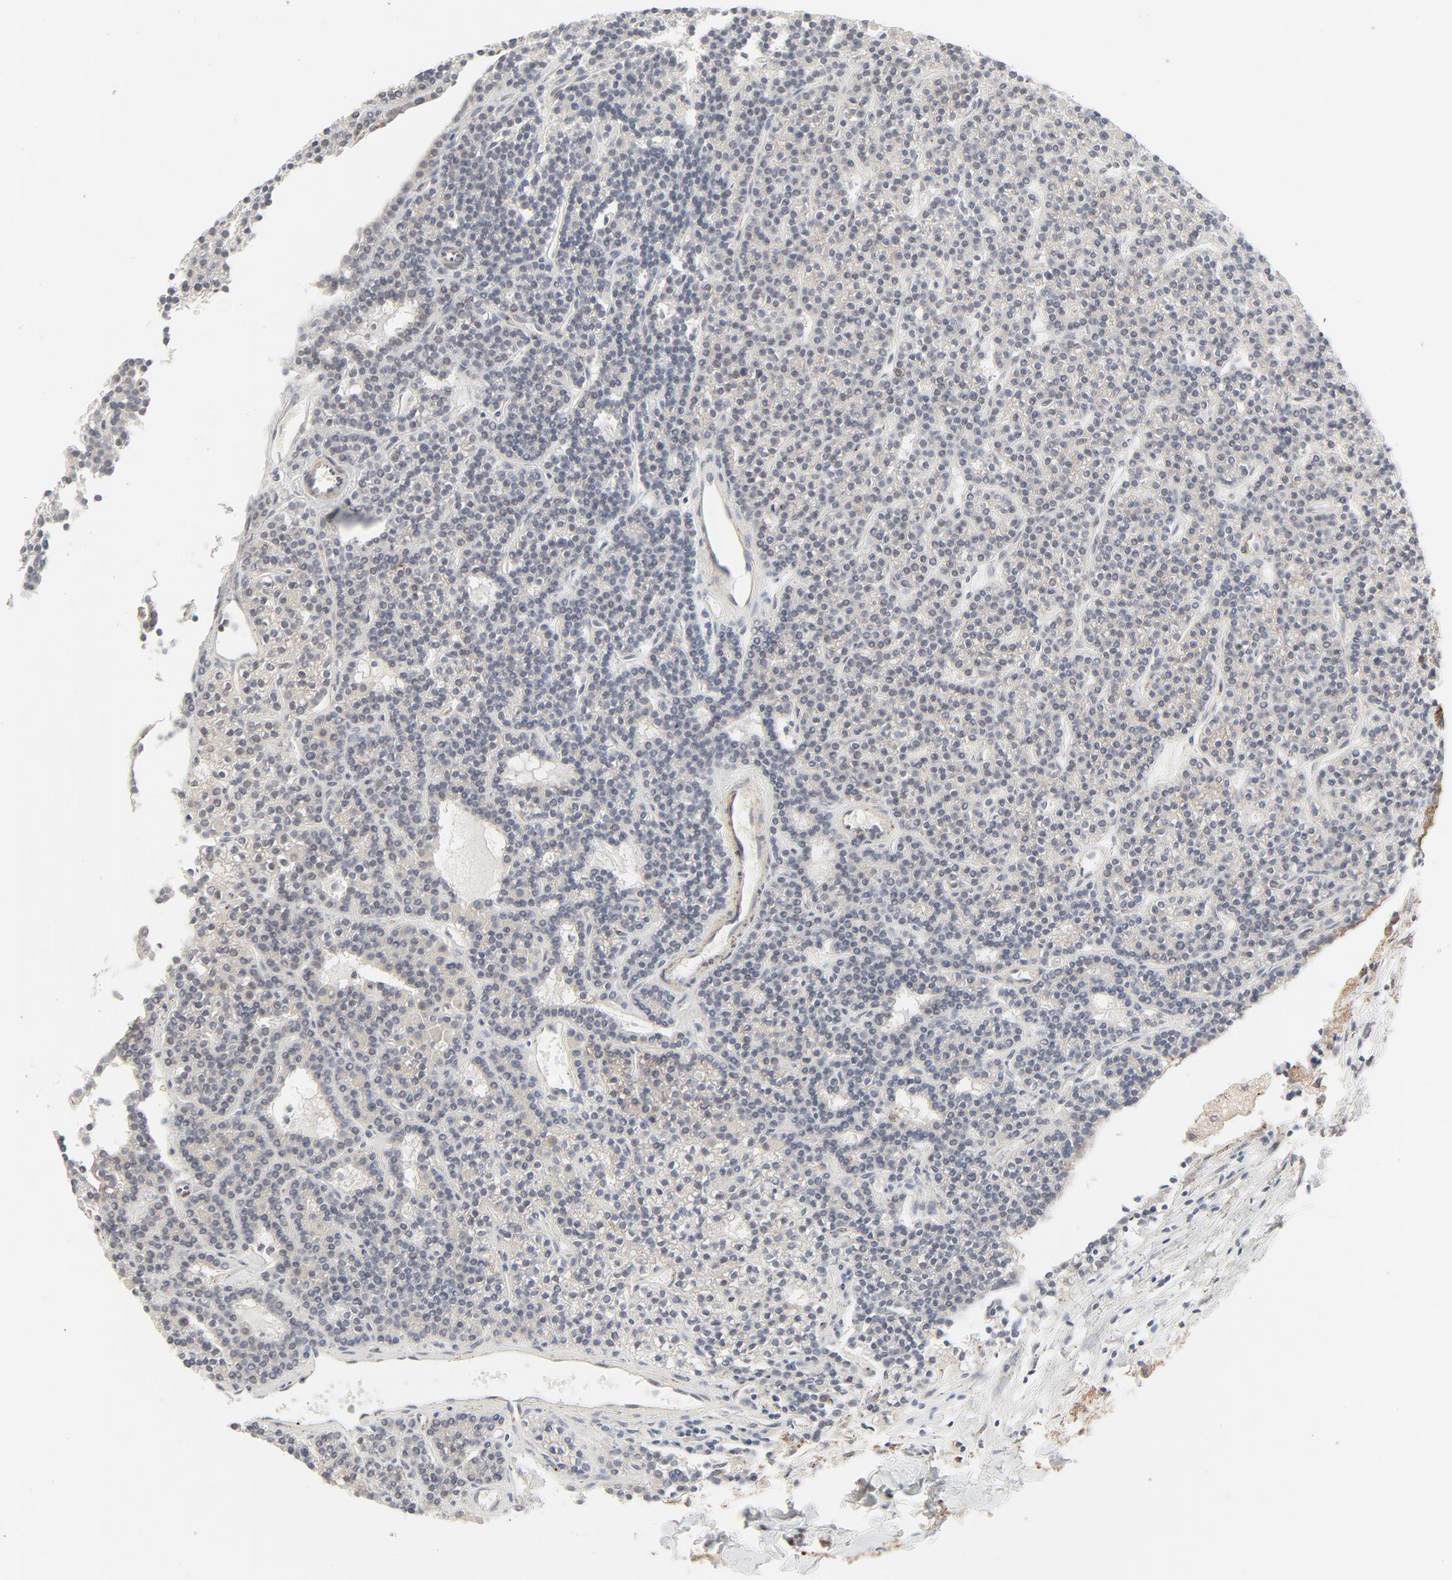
{"staining": {"intensity": "negative", "quantity": "none", "location": "none"}, "tissue": "parathyroid gland", "cell_type": "Glandular cells", "image_type": "normal", "snomed": [{"axis": "morphology", "description": "Normal tissue, NOS"}, {"axis": "topography", "description": "Parathyroid gland"}], "caption": "Immunohistochemistry of benign human parathyroid gland reveals no staining in glandular cells. Brightfield microscopy of immunohistochemistry (IHC) stained with DAB (brown) and hematoxylin (blue), captured at high magnification.", "gene": "LGALS2", "patient": {"sex": "female", "age": 45}}